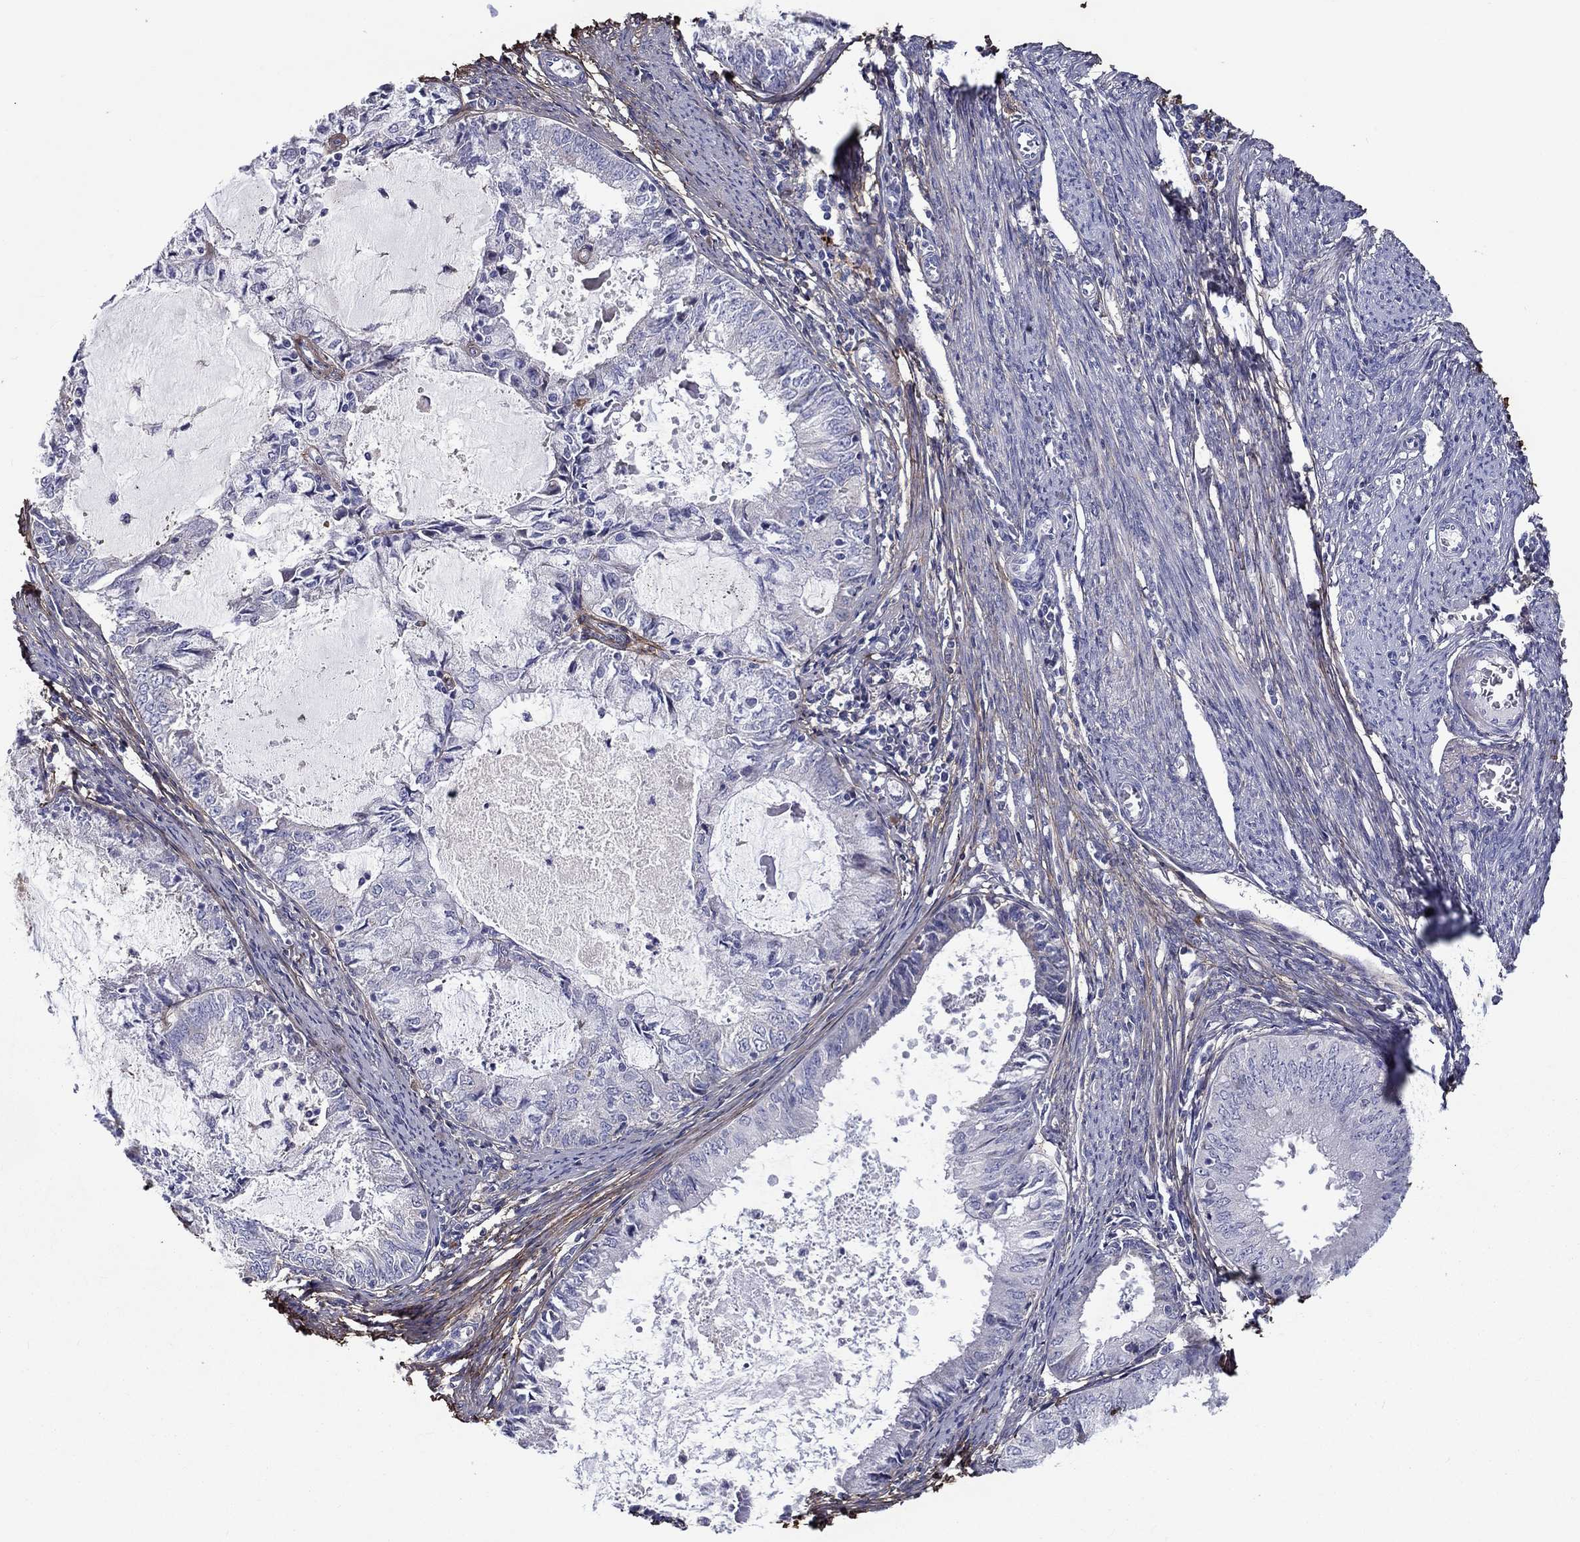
{"staining": {"intensity": "strong", "quantity": "<25%", "location": "cytoplasmic/membranous"}, "tissue": "endometrial cancer", "cell_type": "Tumor cells", "image_type": "cancer", "snomed": [{"axis": "morphology", "description": "Adenocarcinoma, NOS"}, {"axis": "topography", "description": "Endometrium"}], "caption": "Brown immunohistochemical staining in human endometrial cancer reveals strong cytoplasmic/membranous staining in approximately <25% of tumor cells. Nuclei are stained in blue.", "gene": "TGFBI", "patient": {"sex": "female", "age": 57}}